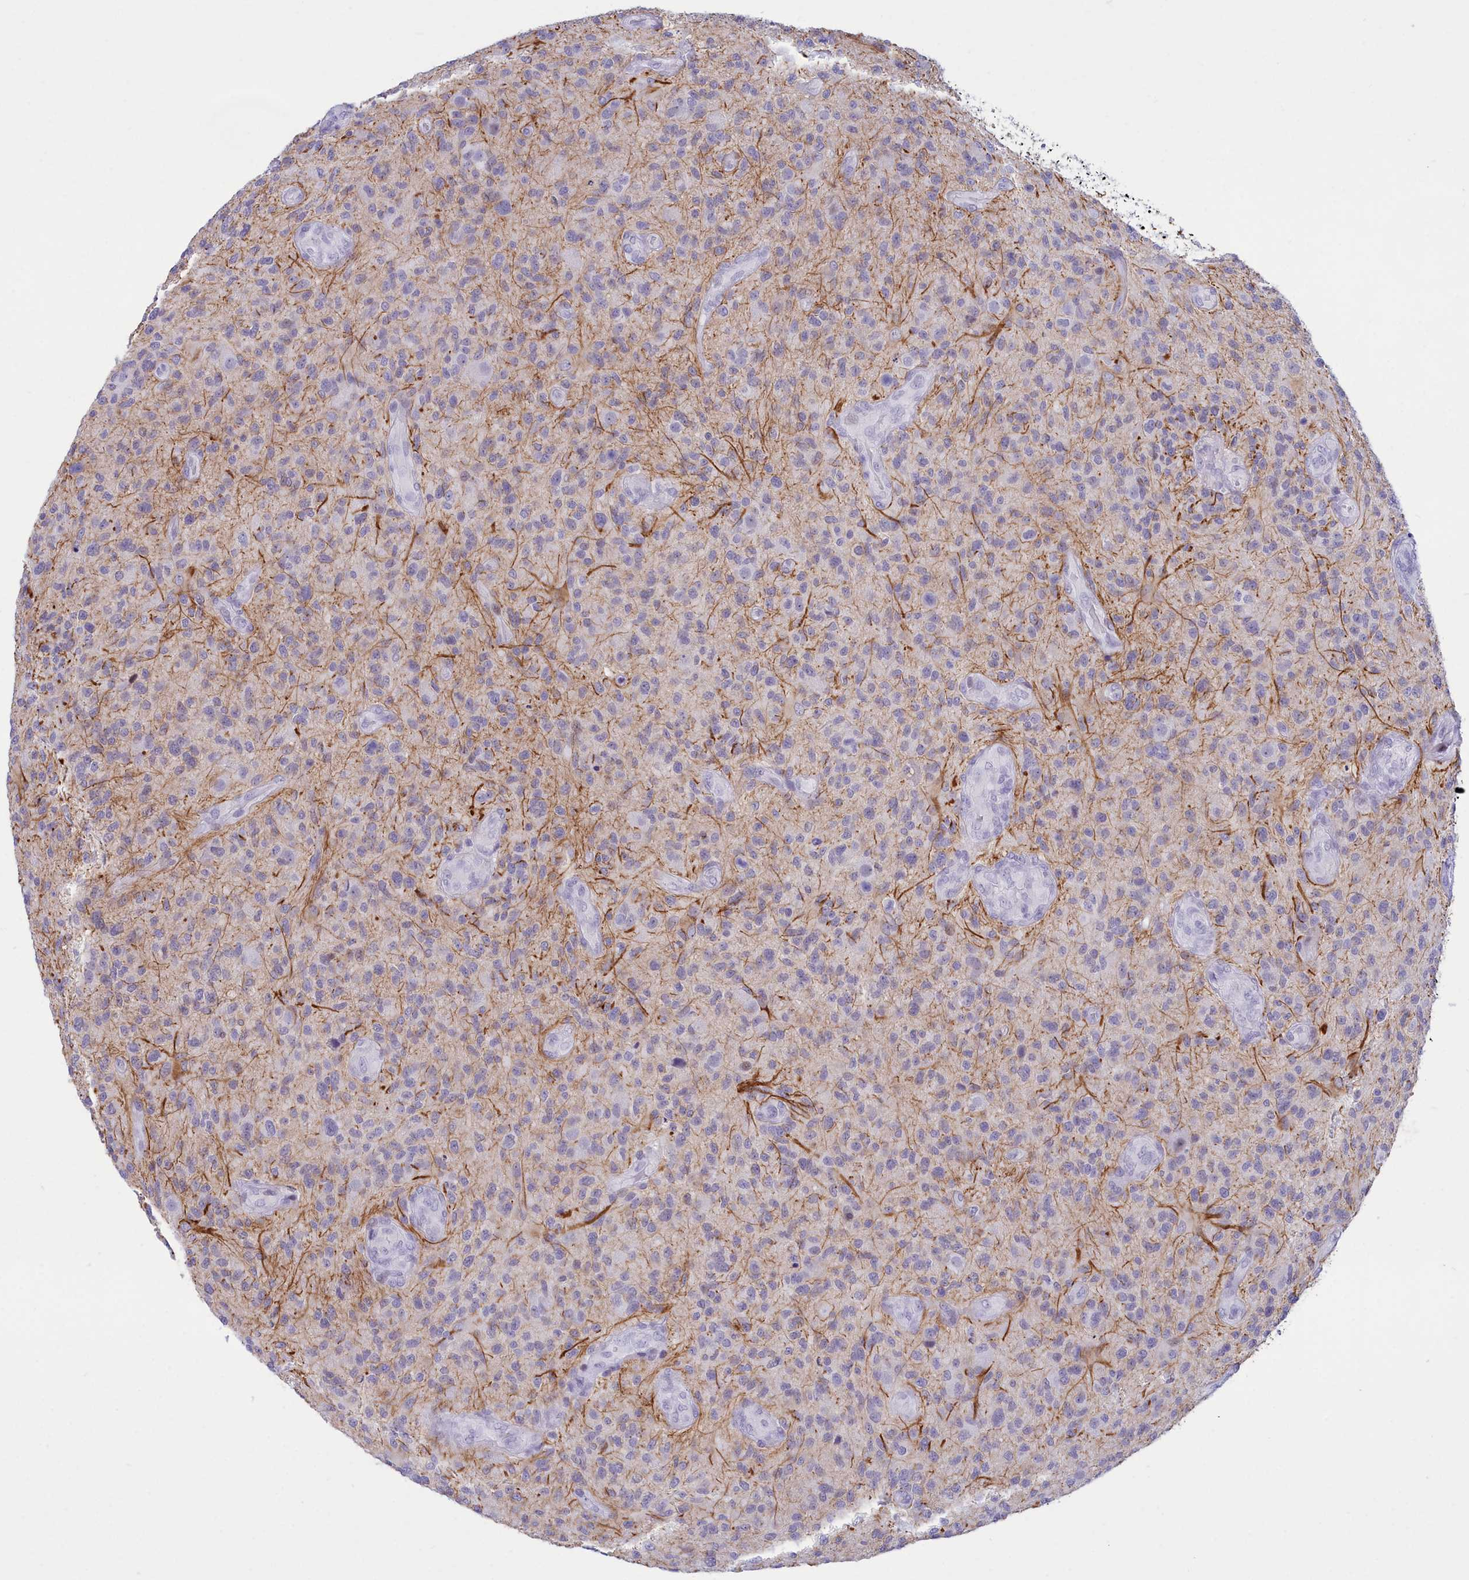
{"staining": {"intensity": "negative", "quantity": "none", "location": "none"}, "tissue": "glioma", "cell_type": "Tumor cells", "image_type": "cancer", "snomed": [{"axis": "morphology", "description": "Glioma, malignant, High grade"}, {"axis": "topography", "description": "Brain"}], "caption": "An IHC histopathology image of glioma is shown. There is no staining in tumor cells of glioma.", "gene": "SNX20", "patient": {"sex": "male", "age": 47}}